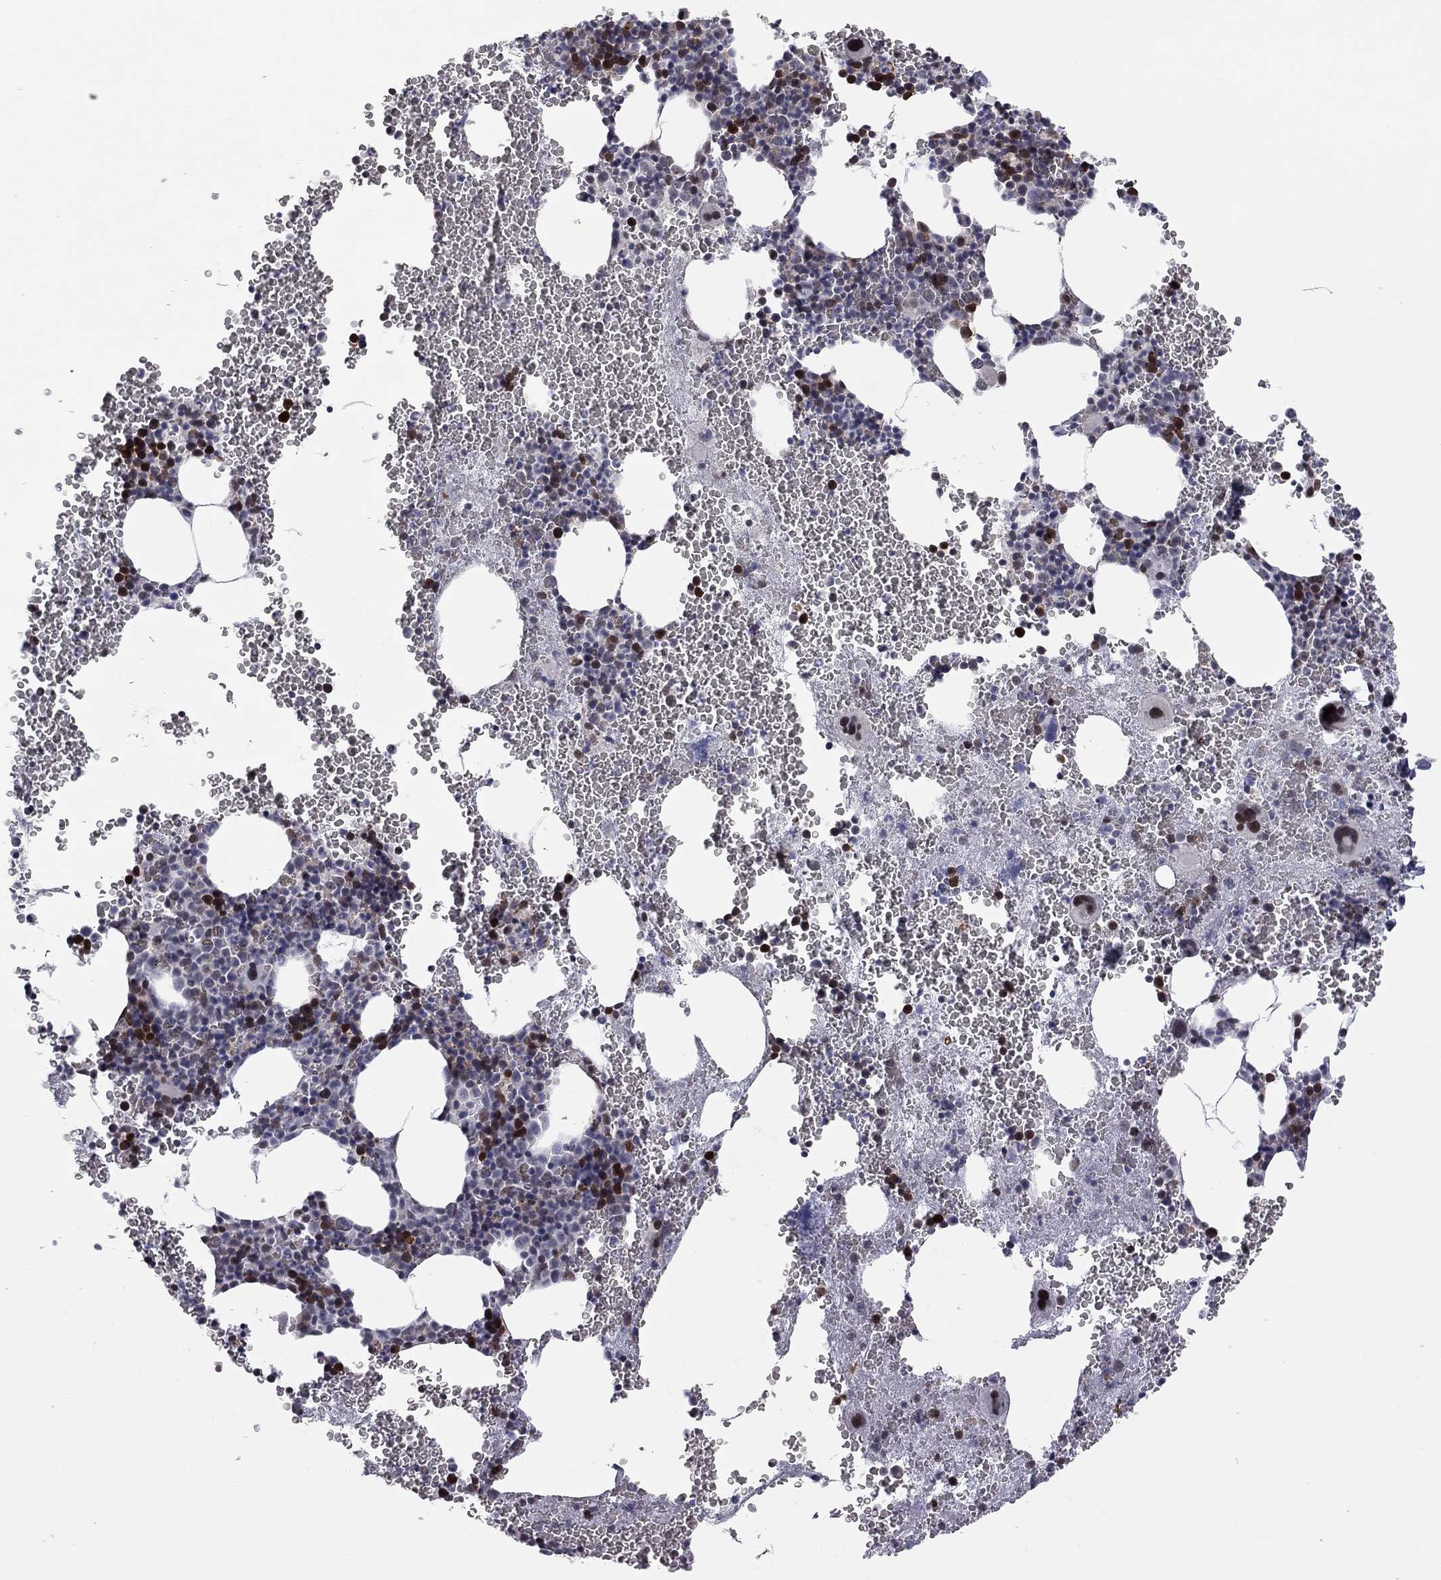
{"staining": {"intensity": "strong", "quantity": "<25%", "location": "nuclear"}, "tissue": "bone marrow", "cell_type": "Hematopoietic cells", "image_type": "normal", "snomed": [{"axis": "morphology", "description": "Normal tissue, NOS"}, {"axis": "topography", "description": "Bone marrow"}], "caption": "High-power microscopy captured an immunohistochemistry histopathology image of normal bone marrow, revealing strong nuclear staining in approximately <25% of hematopoietic cells. (brown staining indicates protein expression, while blue staining denotes nuclei).", "gene": "MC3R", "patient": {"sex": "male", "age": 50}}